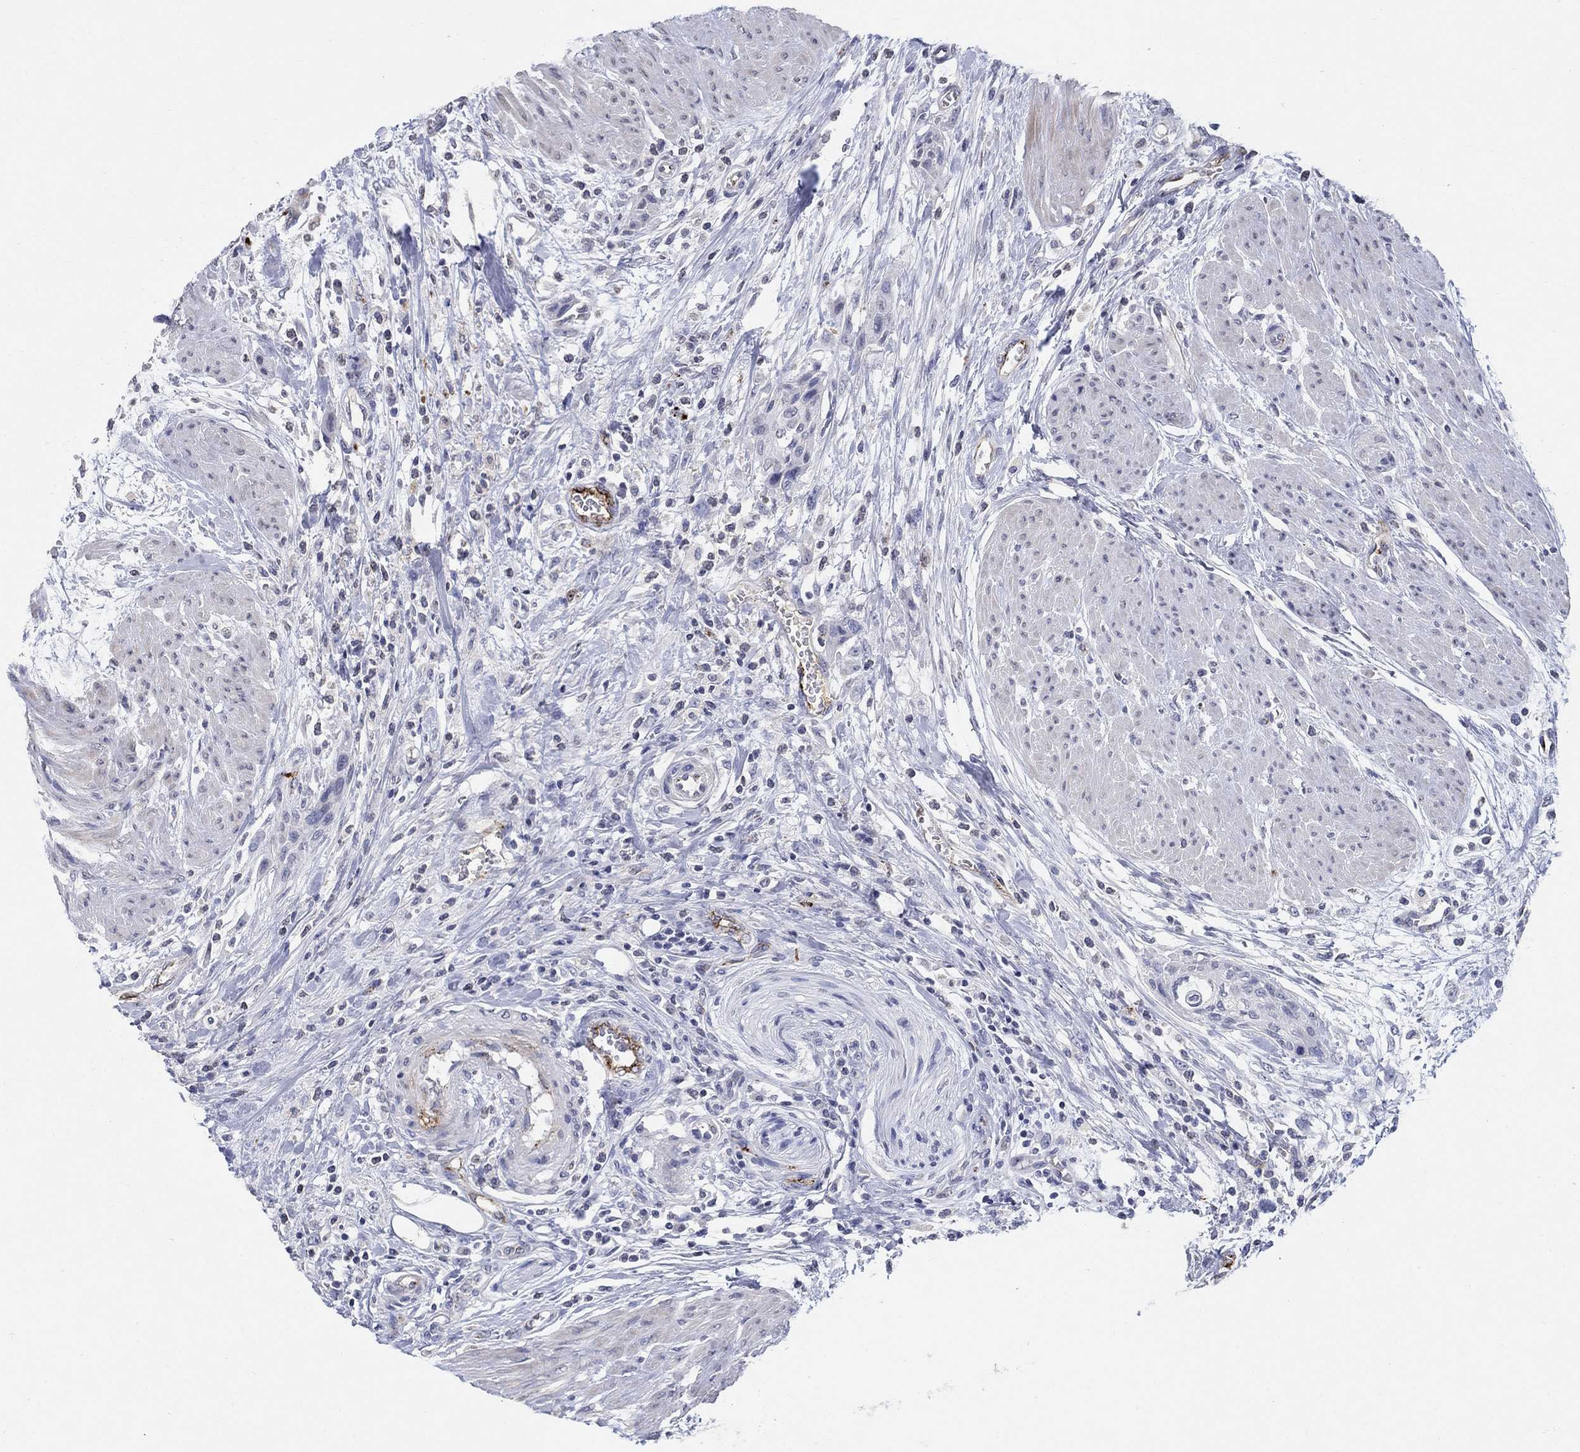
{"staining": {"intensity": "negative", "quantity": "none", "location": "none"}, "tissue": "urothelial cancer", "cell_type": "Tumor cells", "image_type": "cancer", "snomed": [{"axis": "morphology", "description": "Urothelial carcinoma, High grade"}, {"axis": "topography", "description": "Urinary bladder"}], "caption": "Tumor cells are negative for brown protein staining in urothelial carcinoma (high-grade).", "gene": "TINAG", "patient": {"sex": "male", "age": 35}}